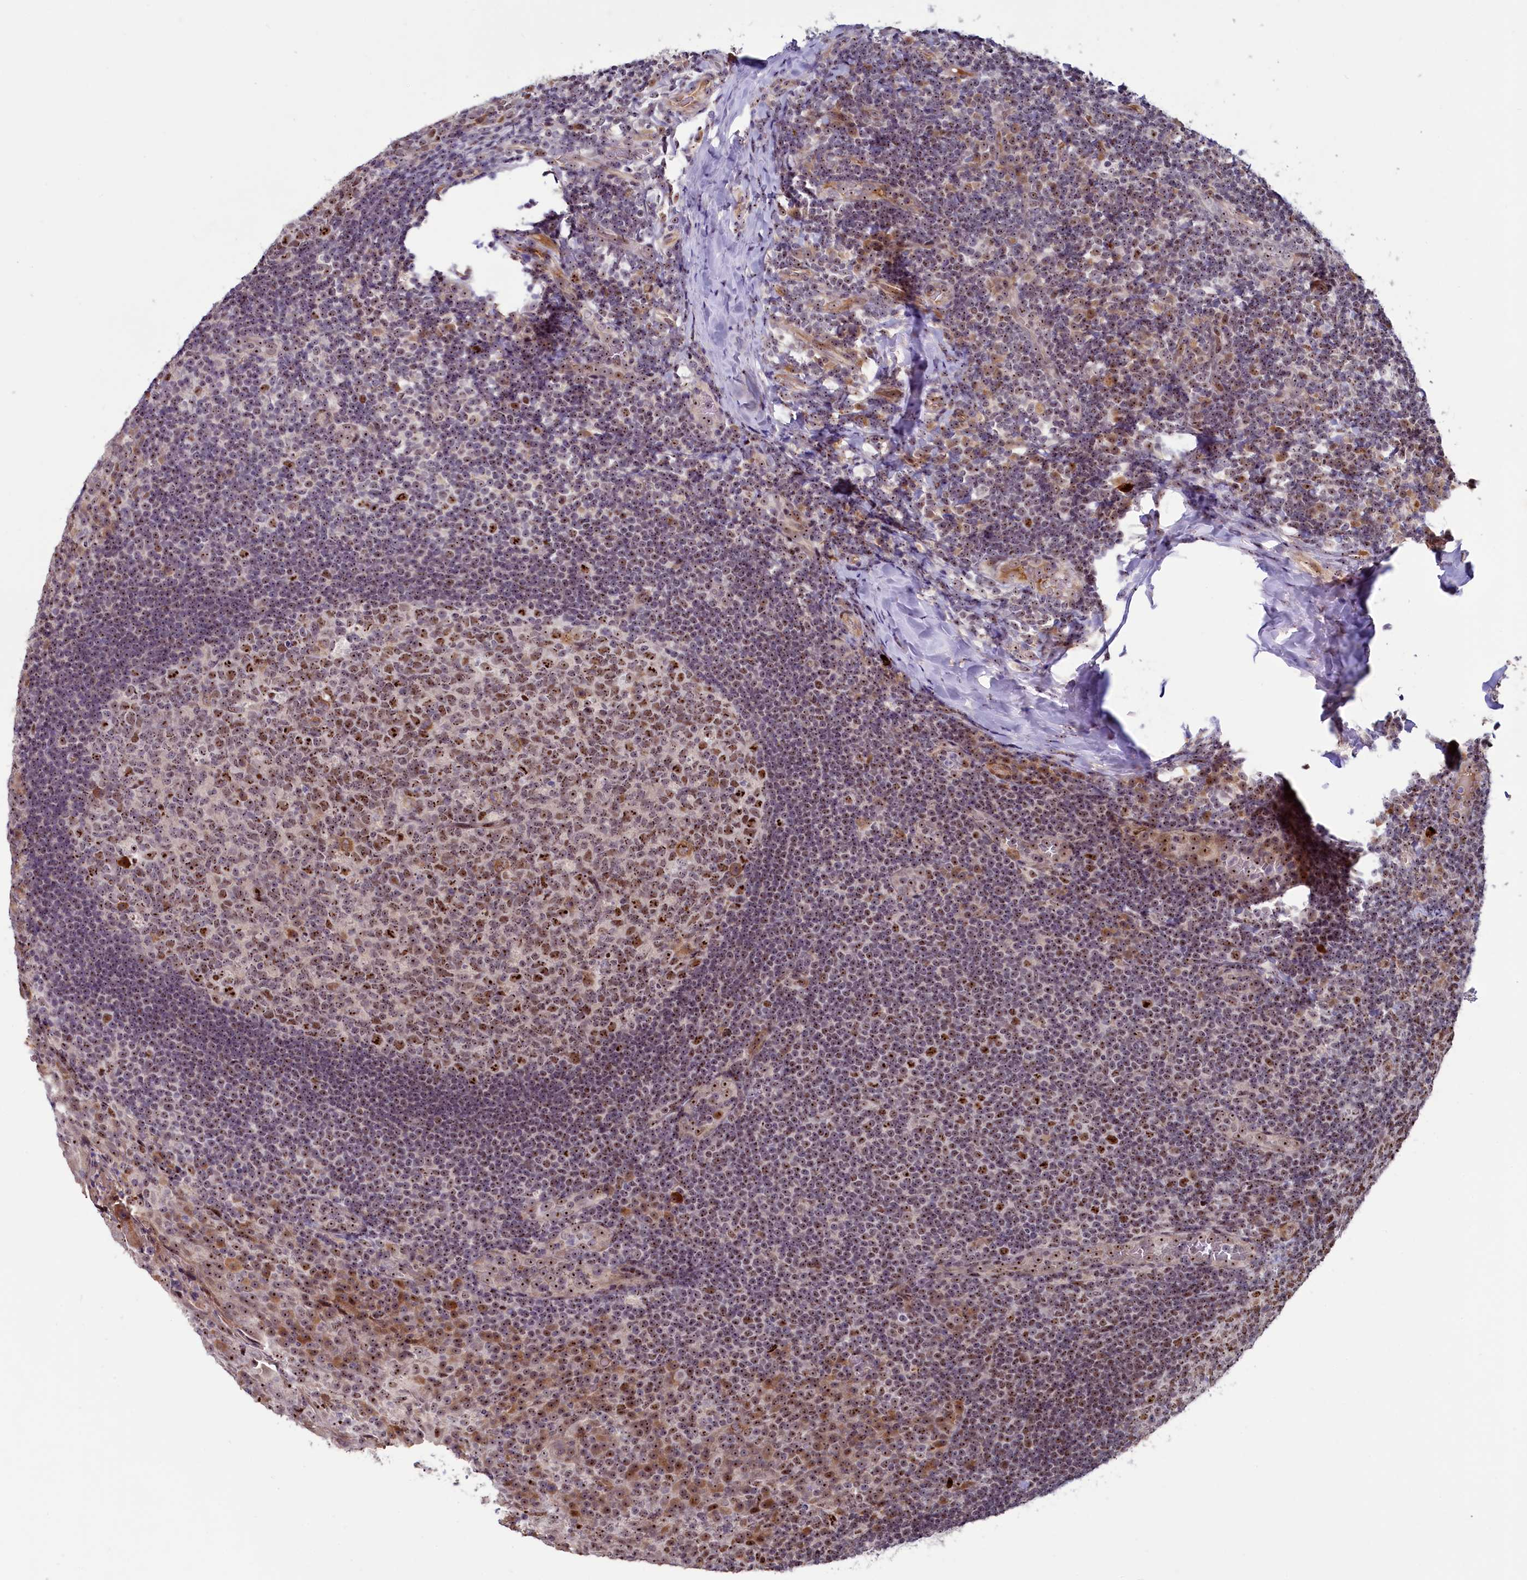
{"staining": {"intensity": "moderate", "quantity": ">75%", "location": "cytoplasmic/membranous,nuclear"}, "tissue": "tonsil", "cell_type": "Germinal center cells", "image_type": "normal", "snomed": [{"axis": "morphology", "description": "Normal tissue, NOS"}, {"axis": "topography", "description": "Tonsil"}], "caption": "Immunohistochemistry (IHC) histopathology image of normal tonsil: tonsil stained using IHC exhibits medium levels of moderate protein expression localized specifically in the cytoplasmic/membranous,nuclear of germinal center cells, appearing as a cytoplasmic/membranous,nuclear brown color.", "gene": "TCOF1", "patient": {"sex": "male", "age": 17}}